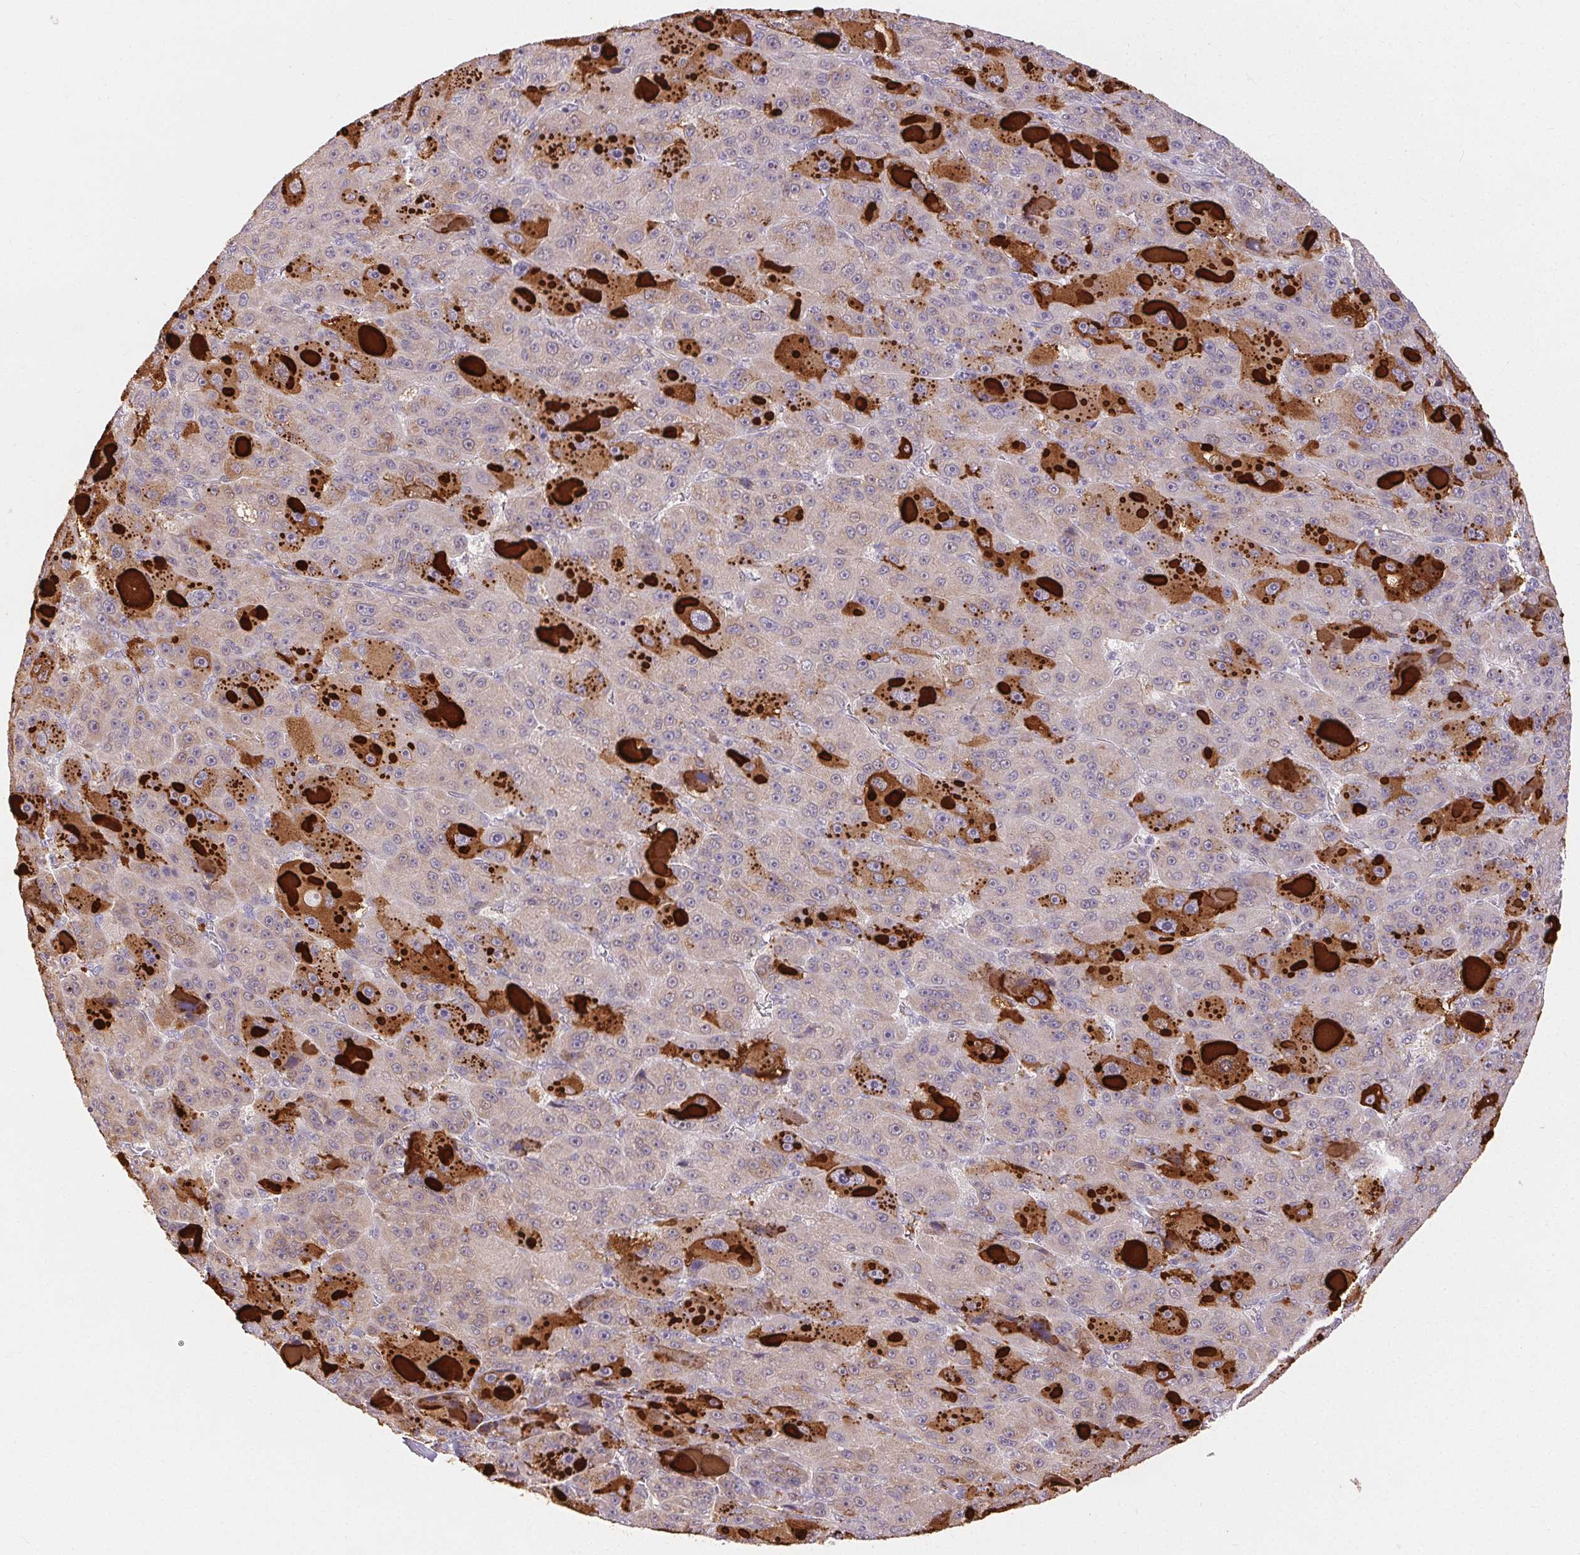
{"staining": {"intensity": "strong", "quantity": "<25%", "location": "cytoplasmic/membranous"}, "tissue": "liver cancer", "cell_type": "Tumor cells", "image_type": "cancer", "snomed": [{"axis": "morphology", "description": "Carcinoma, Hepatocellular, NOS"}, {"axis": "topography", "description": "Liver"}], "caption": "Protein expression analysis of liver cancer exhibits strong cytoplasmic/membranous expression in about <25% of tumor cells. The staining is performed using DAB (3,3'-diaminobenzidine) brown chromogen to label protein expression. The nuclei are counter-stained blue using hematoxylin.", "gene": "RPGRIP1", "patient": {"sex": "male", "age": 76}}